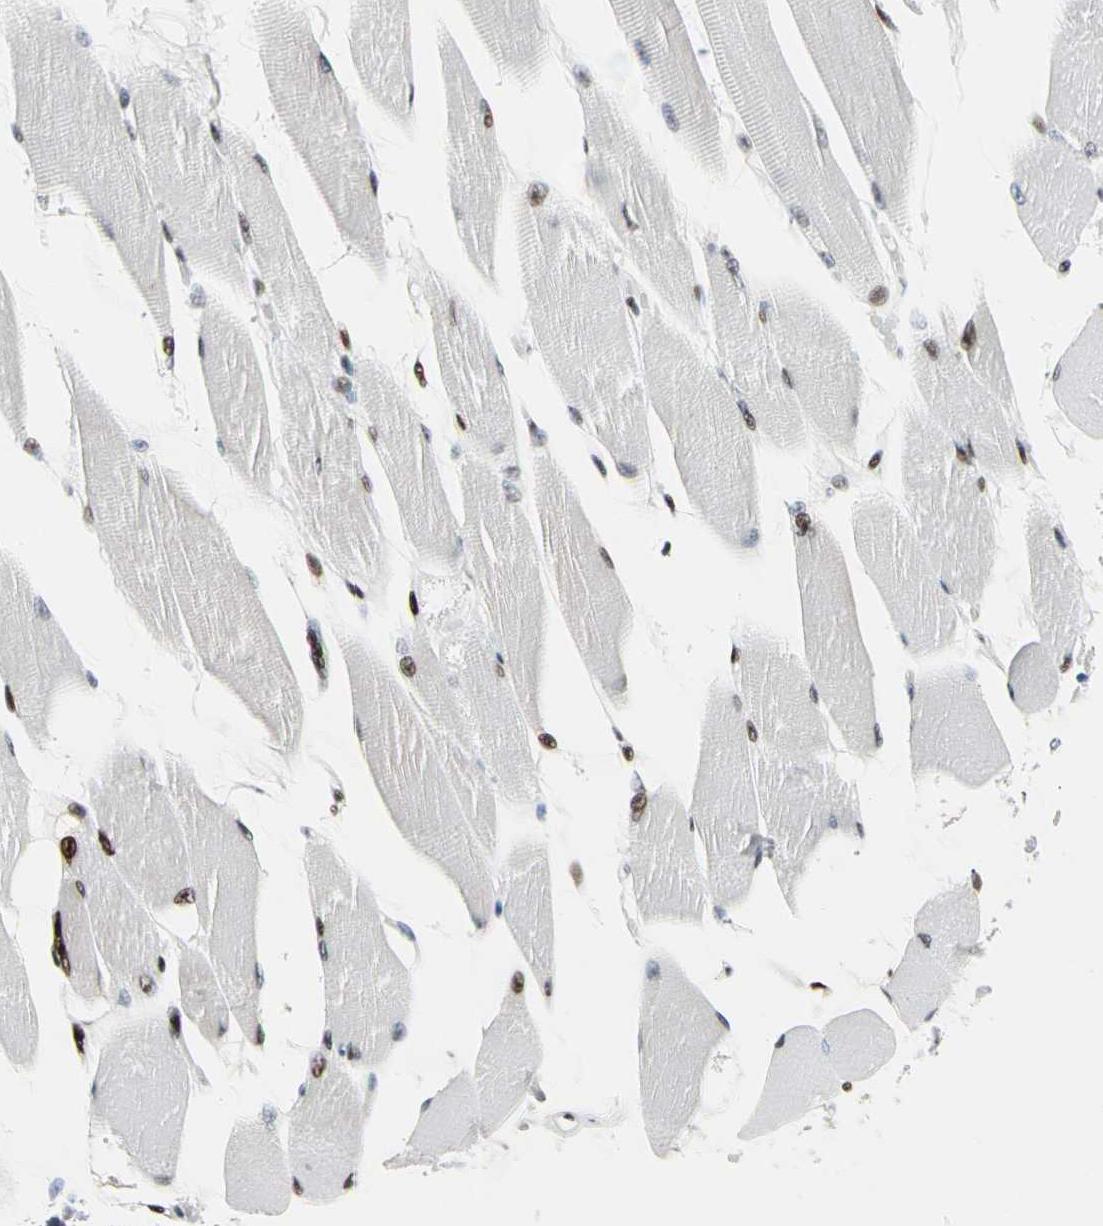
{"staining": {"intensity": "moderate", "quantity": "25%-75%", "location": "nuclear"}, "tissue": "skeletal muscle", "cell_type": "Myocytes", "image_type": "normal", "snomed": [{"axis": "morphology", "description": "Normal tissue, NOS"}, {"axis": "topography", "description": "Skeletal muscle"}, {"axis": "topography", "description": "Peripheral nerve tissue"}], "caption": "This histopathology image displays immunohistochemistry staining of benign skeletal muscle, with medium moderate nuclear positivity in approximately 25%-75% of myocytes.", "gene": "FOXO3", "patient": {"sex": "female", "age": 84}}